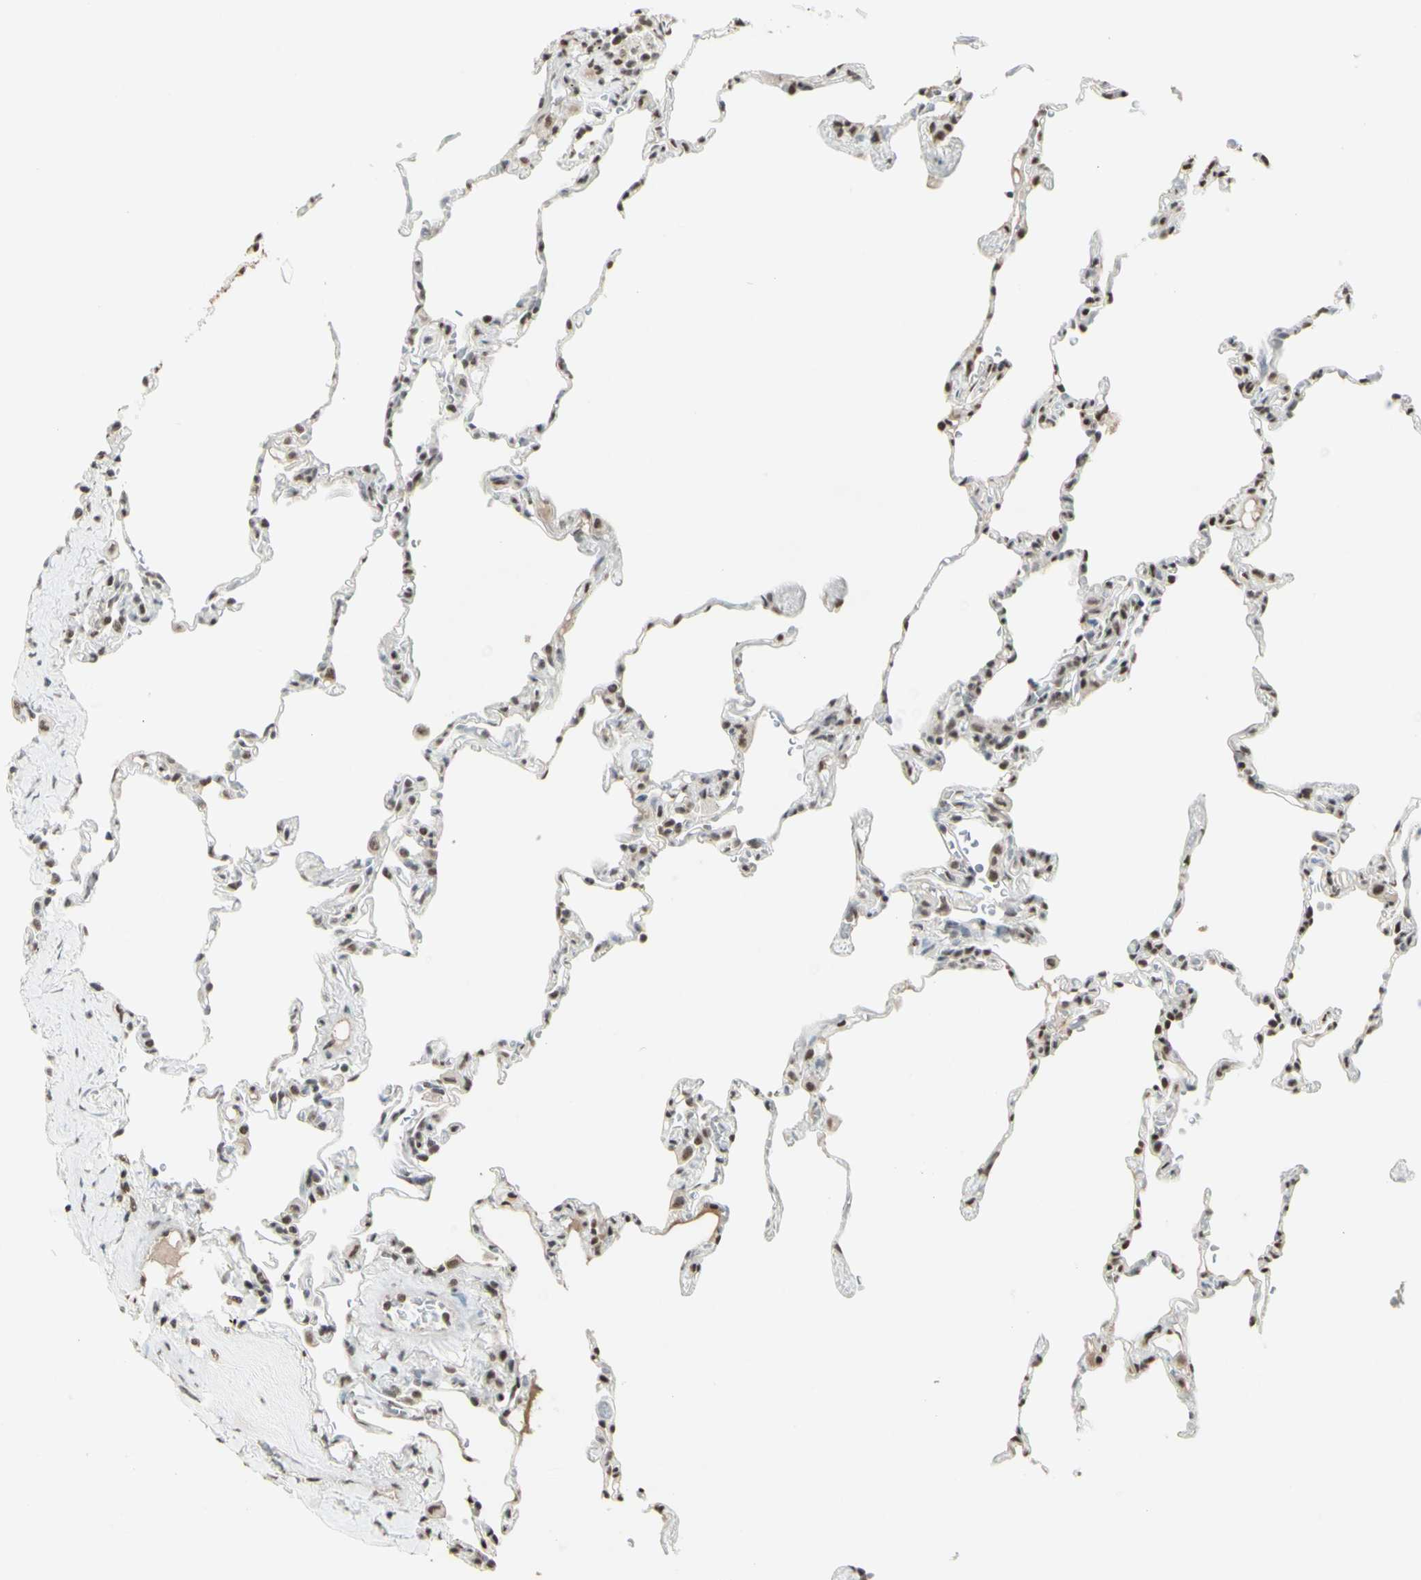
{"staining": {"intensity": "moderate", "quantity": "25%-75%", "location": "nuclear"}, "tissue": "lung", "cell_type": "Alveolar cells", "image_type": "normal", "snomed": [{"axis": "morphology", "description": "Normal tissue, NOS"}, {"axis": "topography", "description": "Lung"}], "caption": "IHC histopathology image of unremarkable lung: lung stained using IHC exhibits medium levels of moderate protein expression localized specifically in the nuclear of alveolar cells, appearing as a nuclear brown color.", "gene": "TRIM28", "patient": {"sex": "male", "age": 59}}